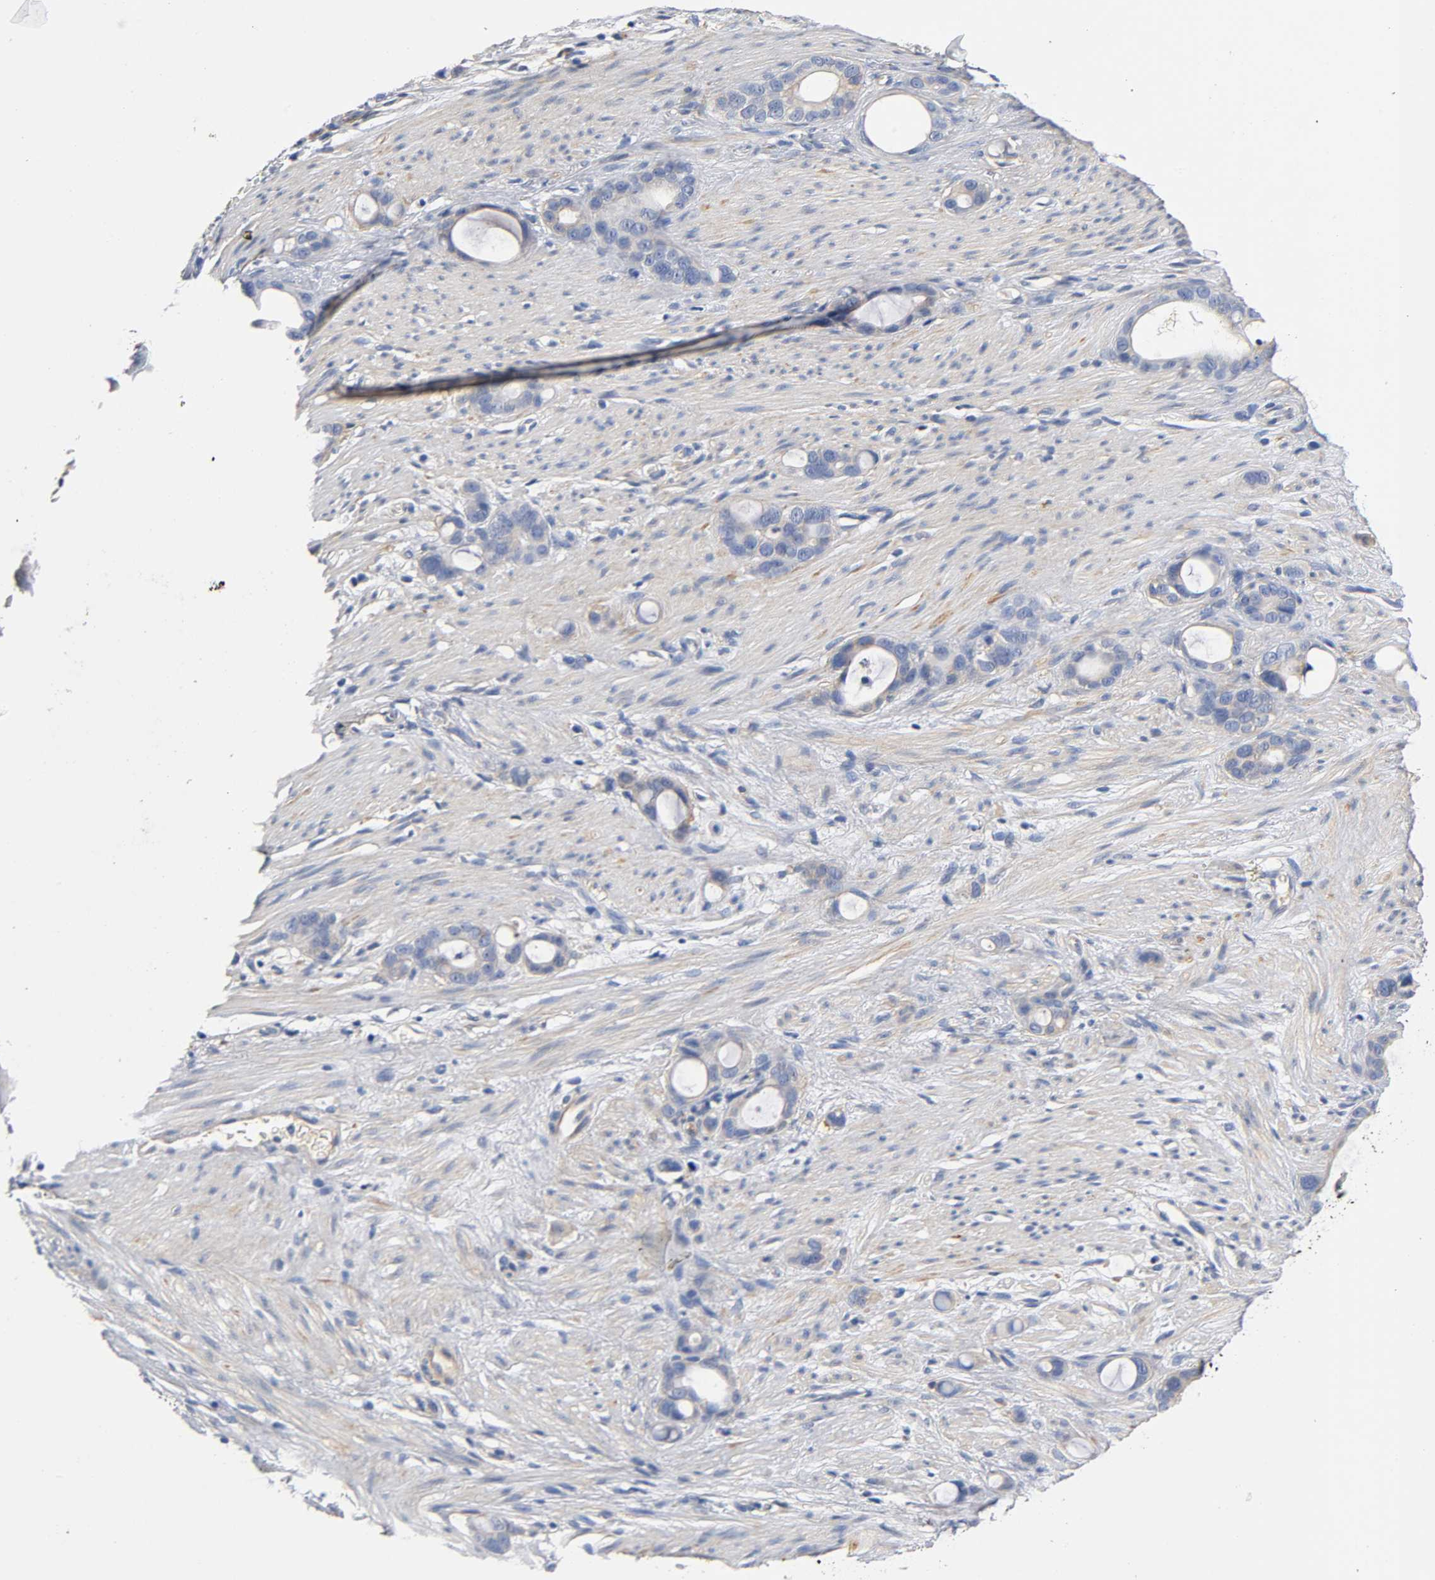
{"staining": {"intensity": "weak", "quantity": "25%-75%", "location": "cytoplasmic/membranous"}, "tissue": "stomach cancer", "cell_type": "Tumor cells", "image_type": "cancer", "snomed": [{"axis": "morphology", "description": "Adenocarcinoma, NOS"}, {"axis": "topography", "description": "Stomach"}], "caption": "Stomach cancer stained with IHC exhibits weak cytoplasmic/membranous expression in about 25%-75% of tumor cells. (DAB = brown stain, brightfield microscopy at high magnification).", "gene": "TNC", "patient": {"sex": "female", "age": 75}}